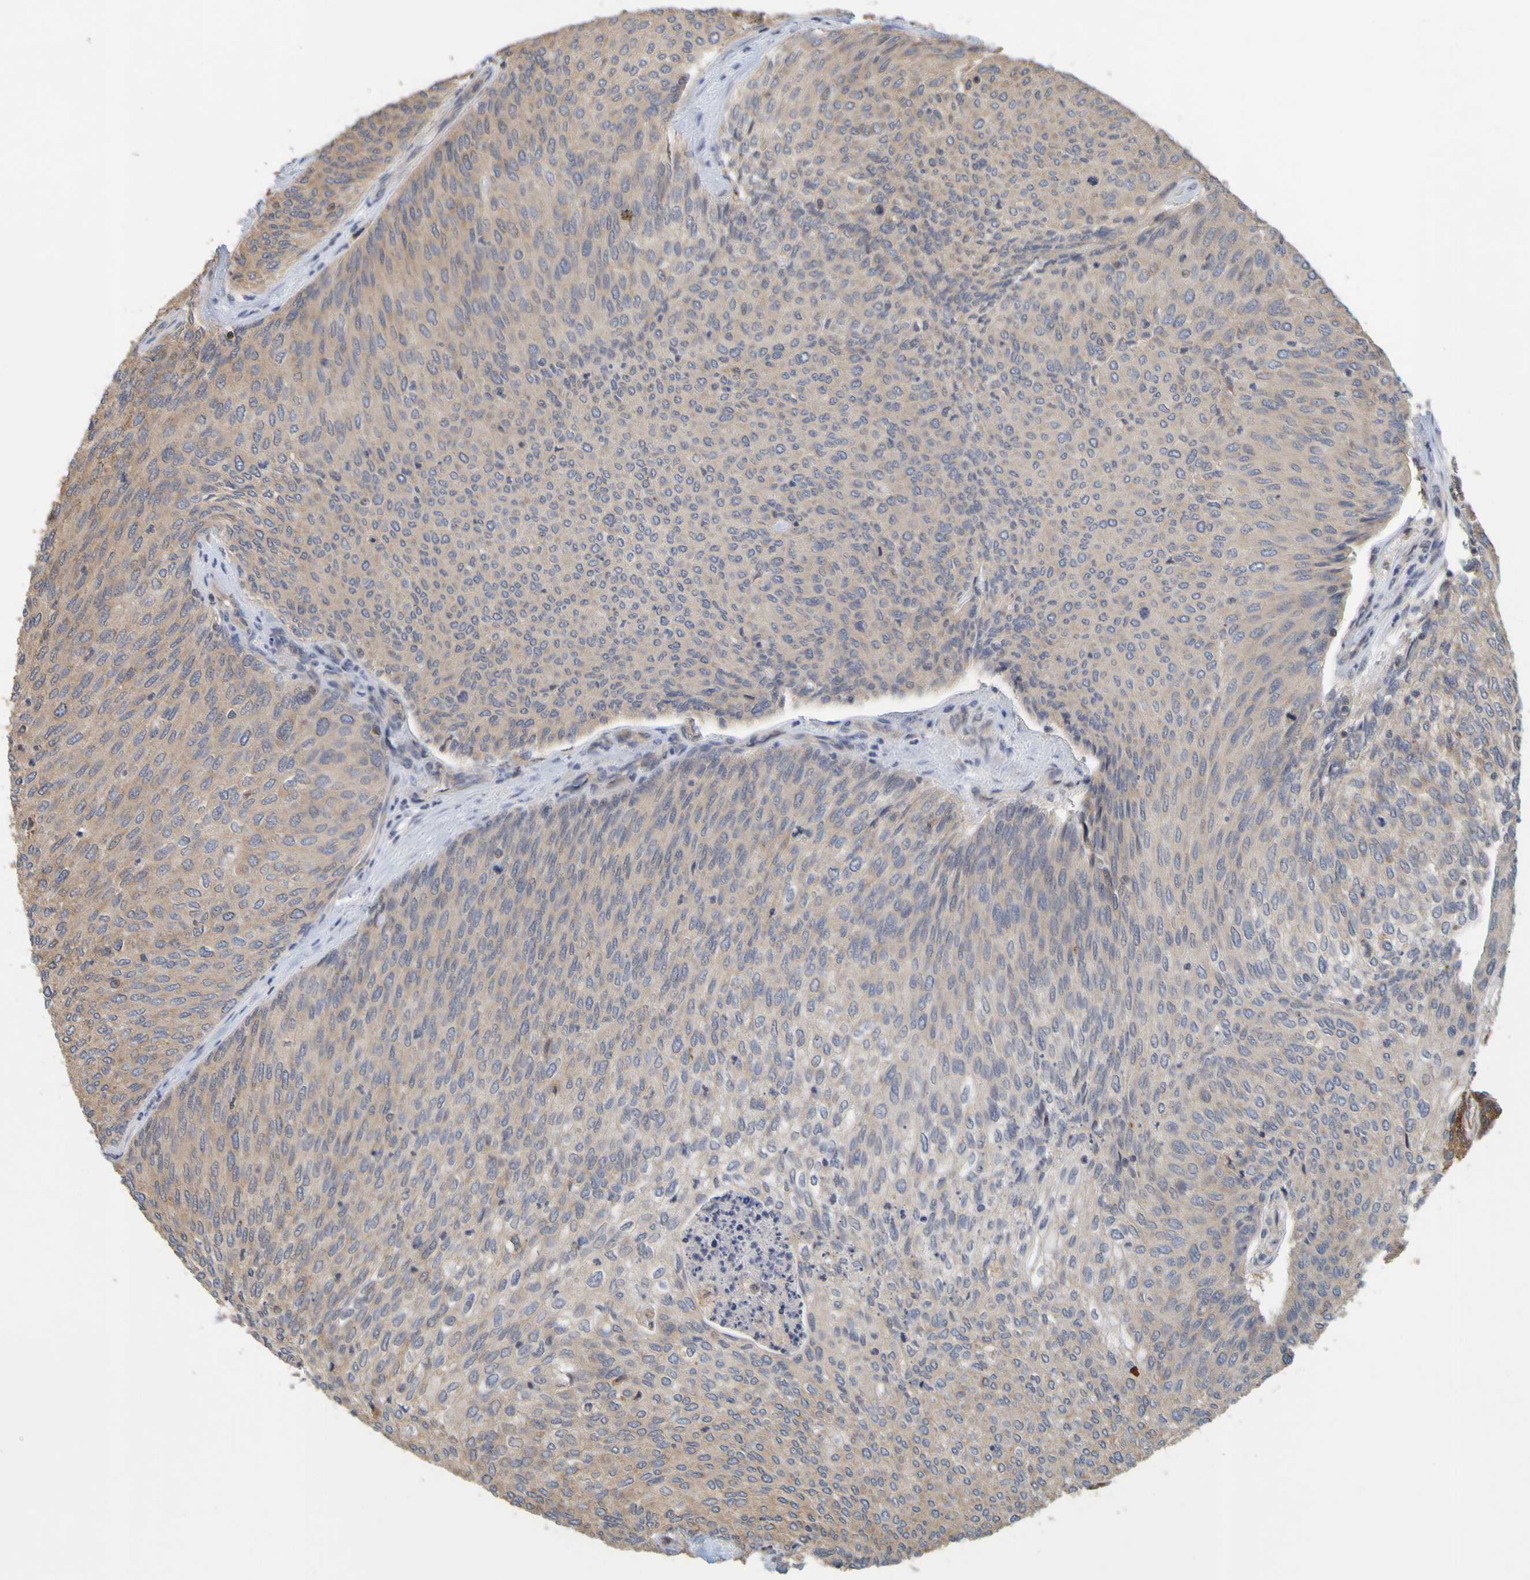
{"staining": {"intensity": "moderate", "quantity": "<25%", "location": "cytoplasmic/membranous"}, "tissue": "urothelial cancer", "cell_type": "Tumor cells", "image_type": "cancer", "snomed": [{"axis": "morphology", "description": "Urothelial carcinoma, Low grade"}, {"axis": "topography", "description": "Urinary bladder"}], "caption": "This photomicrograph exhibits IHC staining of urothelial cancer, with low moderate cytoplasmic/membranous expression in about <25% of tumor cells.", "gene": "OCRL", "patient": {"sex": "female", "age": 79}}